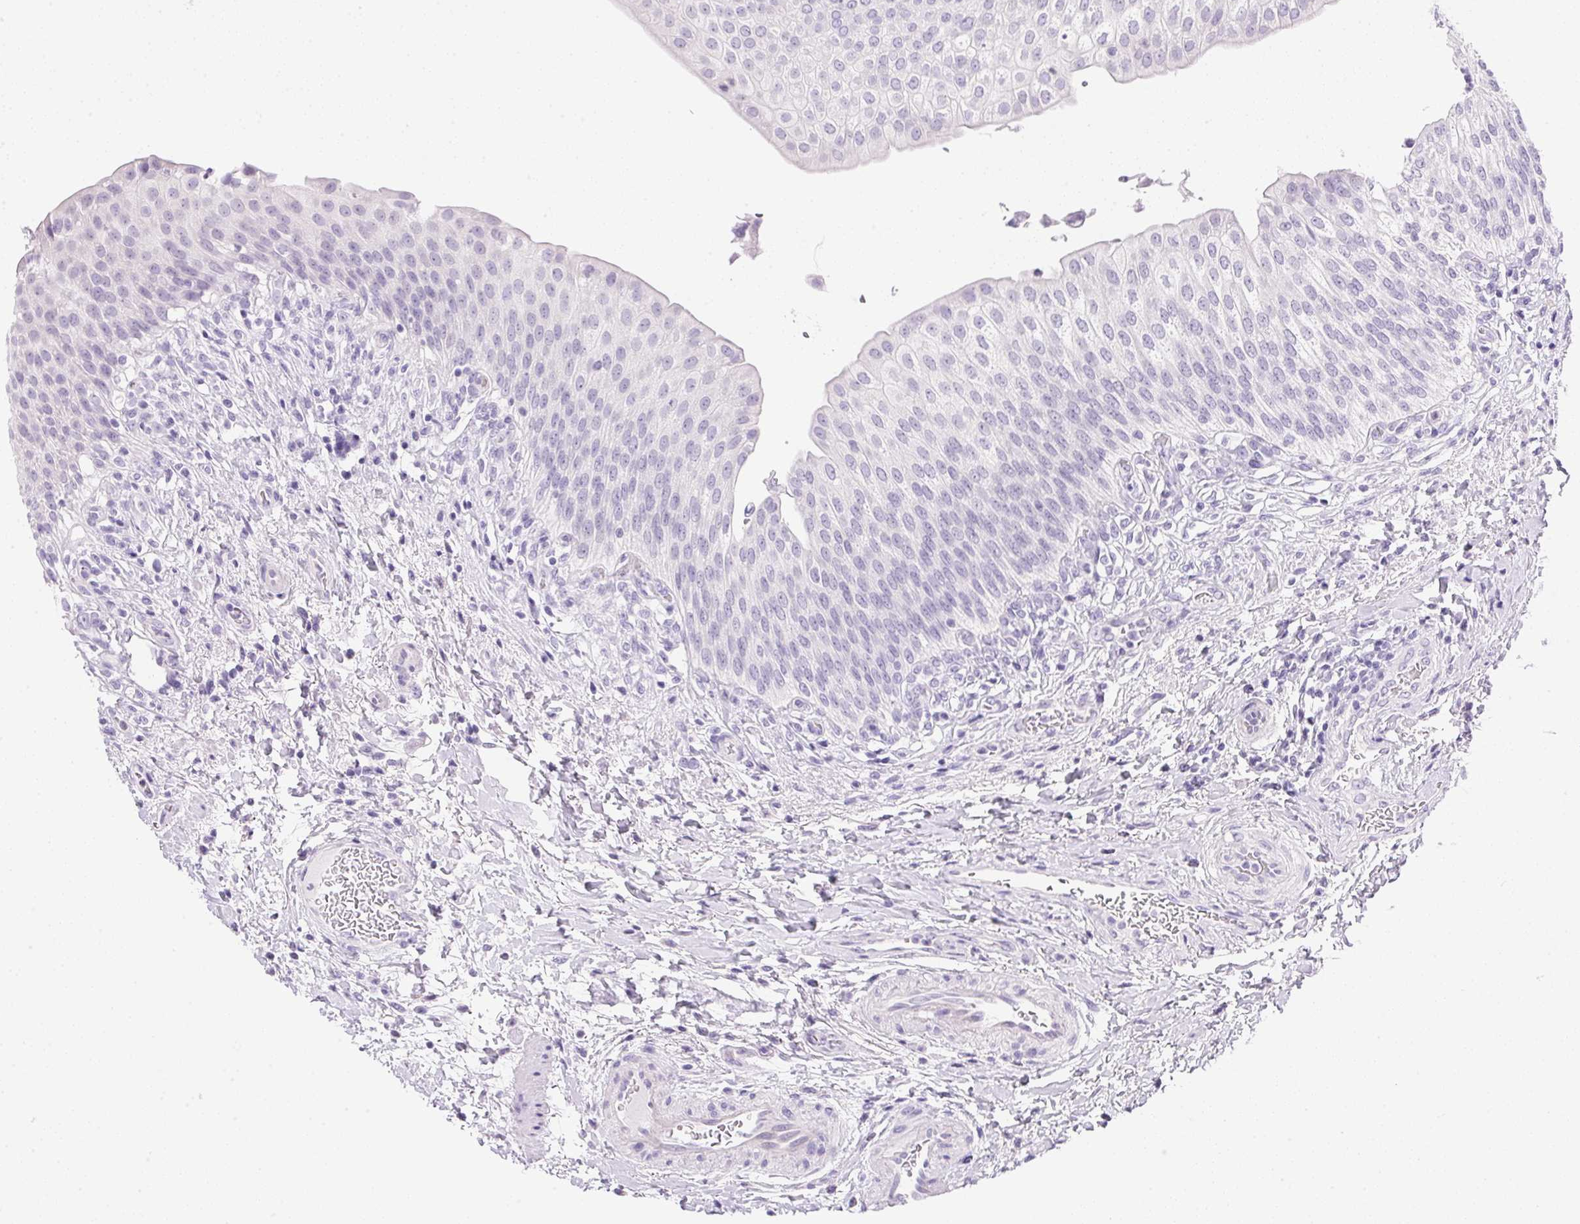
{"staining": {"intensity": "negative", "quantity": "none", "location": "none"}, "tissue": "urinary bladder", "cell_type": "Urothelial cells", "image_type": "normal", "snomed": [{"axis": "morphology", "description": "Normal tissue, NOS"}, {"axis": "topography", "description": "Urinary bladder"}, {"axis": "topography", "description": "Peripheral nerve tissue"}], "caption": "This is a histopathology image of immunohistochemistry staining of unremarkable urinary bladder, which shows no staining in urothelial cells.", "gene": "ATP6V0A4", "patient": {"sex": "female", "age": 60}}